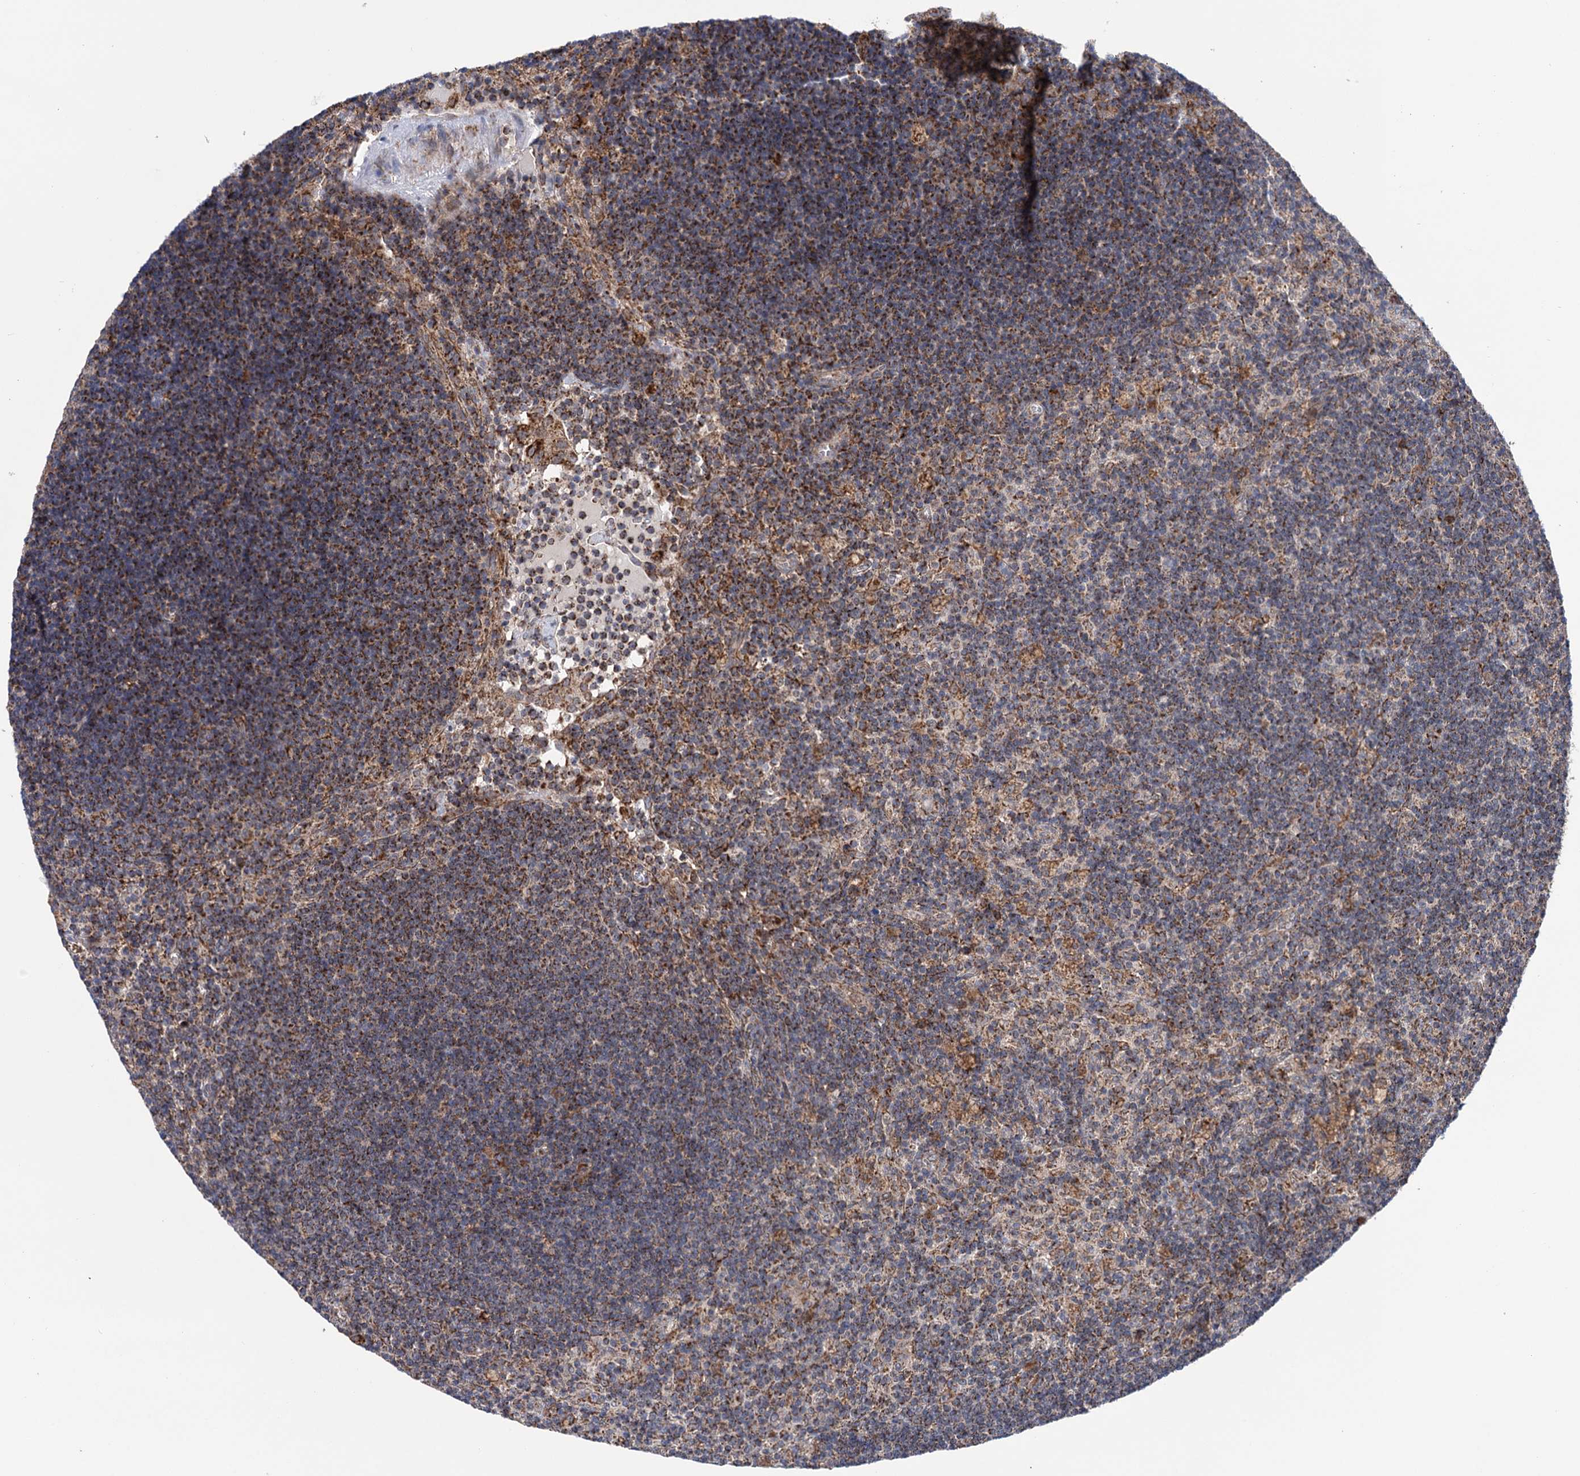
{"staining": {"intensity": "moderate", "quantity": "25%-75%", "location": "cytoplasmic/membranous"}, "tissue": "lymph node", "cell_type": "Germinal center cells", "image_type": "normal", "snomed": [{"axis": "morphology", "description": "Normal tissue, NOS"}, {"axis": "topography", "description": "Lymph node"}], "caption": "IHC micrograph of unremarkable lymph node: lymph node stained using immunohistochemistry (IHC) exhibits medium levels of moderate protein expression localized specifically in the cytoplasmic/membranous of germinal center cells, appearing as a cytoplasmic/membranous brown color.", "gene": "SUCLA2", "patient": {"sex": "male", "age": 69}}